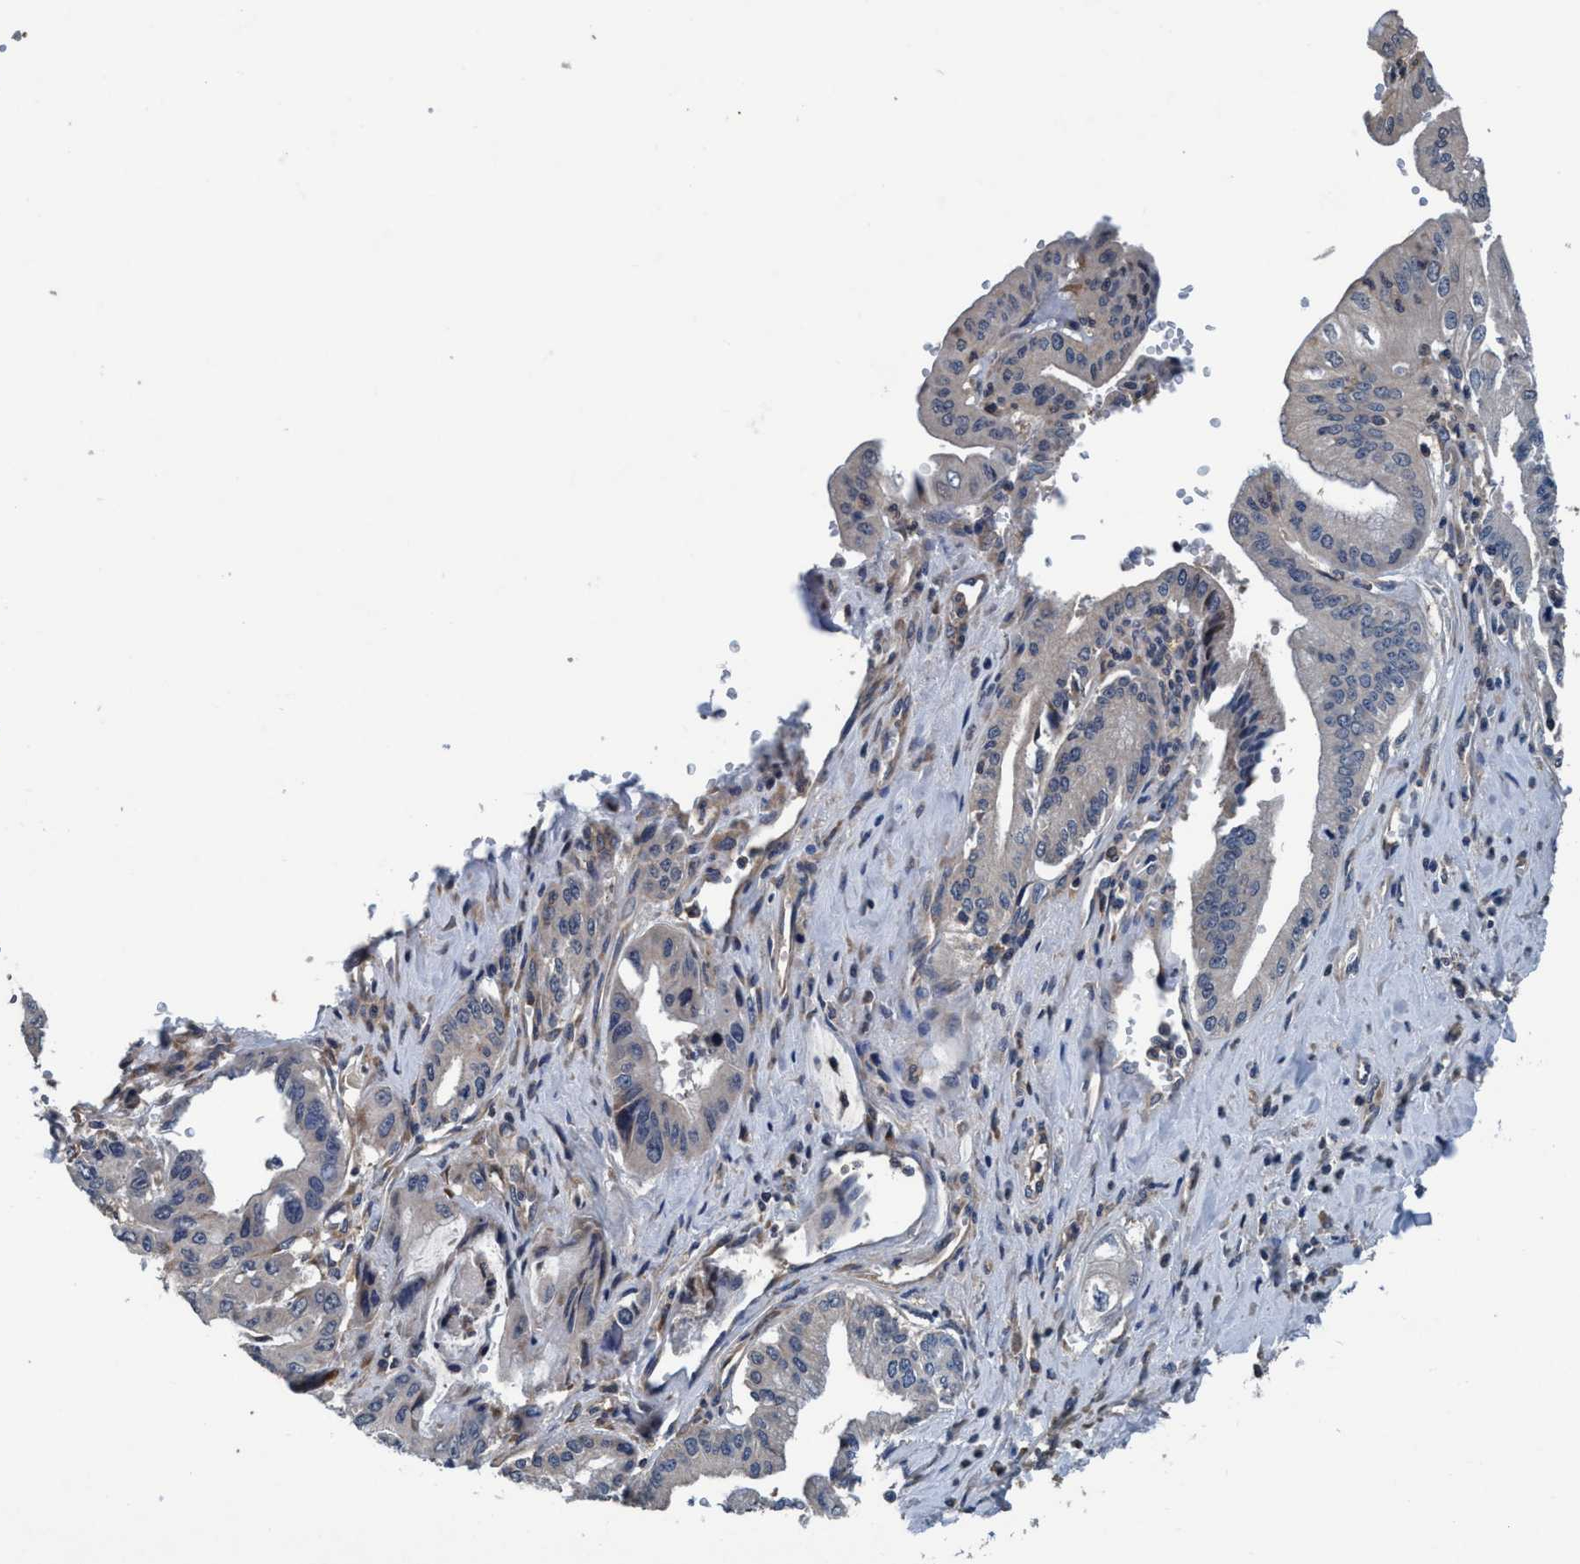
{"staining": {"intensity": "negative", "quantity": "none", "location": "none"}, "tissue": "pancreatic cancer", "cell_type": "Tumor cells", "image_type": "cancer", "snomed": [{"axis": "morphology", "description": "Adenocarcinoma, NOS"}, {"axis": "topography", "description": "Pancreas"}], "caption": "Immunohistochemical staining of human pancreatic cancer shows no significant positivity in tumor cells.", "gene": "ENDOG", "patient": {"sex": "female", "age": 73}}